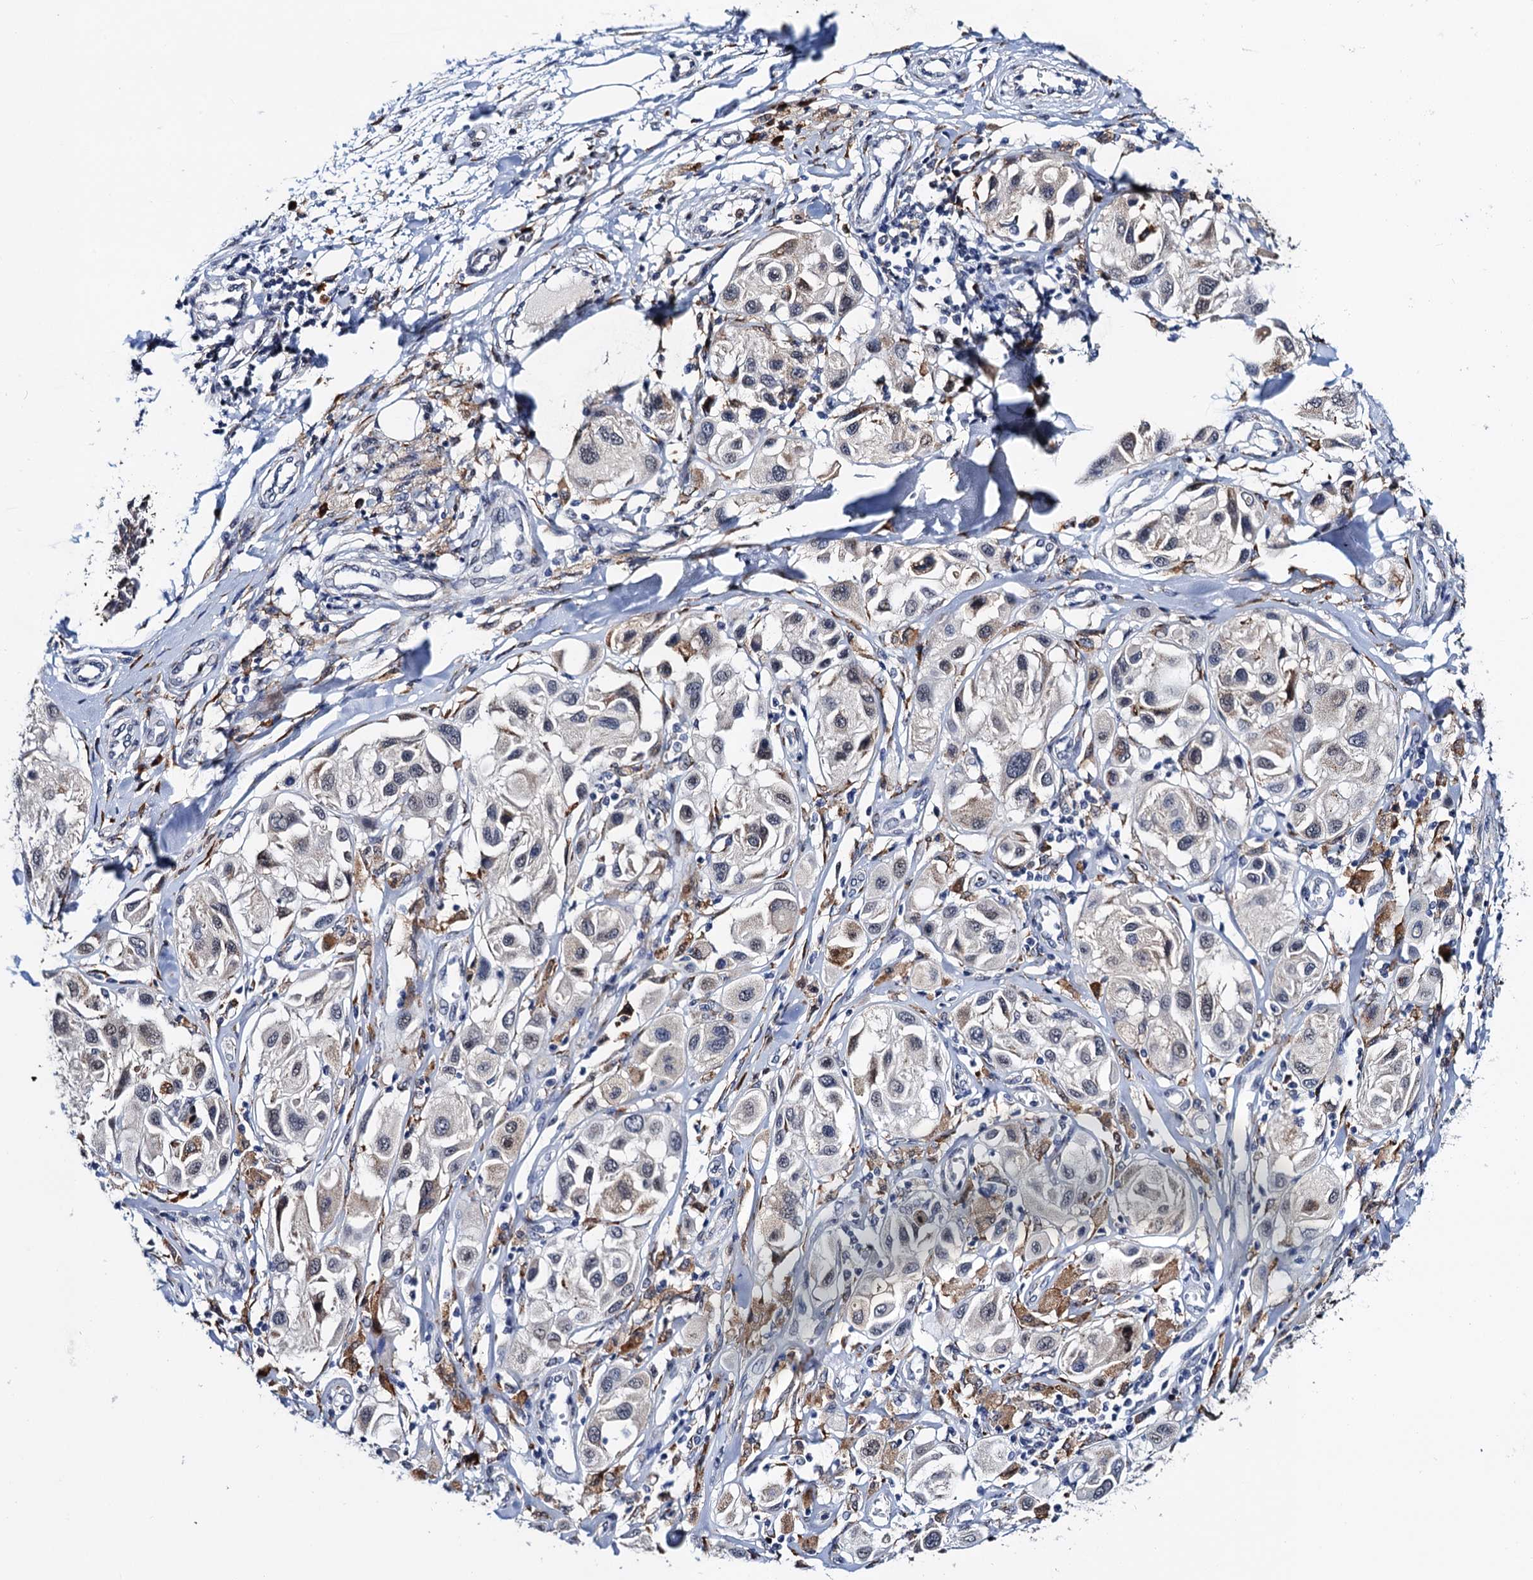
{"staining": {"intensity": "weak", "quantity": "<25%", "location": "nuclear"}, "tissue": "melanoma", "cell_type": "Tumor cells", "image_type": "cancer", "snomed": [{"axis": "morphology", "description": "Malignant melanoma, Metastatic site"}, {"axis": "topography", "description": "Skin"}], "caption": "Tumor cells show no significant expression in melanoma.", "gene": "SLC7A10", "patient": {"sex": "male", "age": 41}}